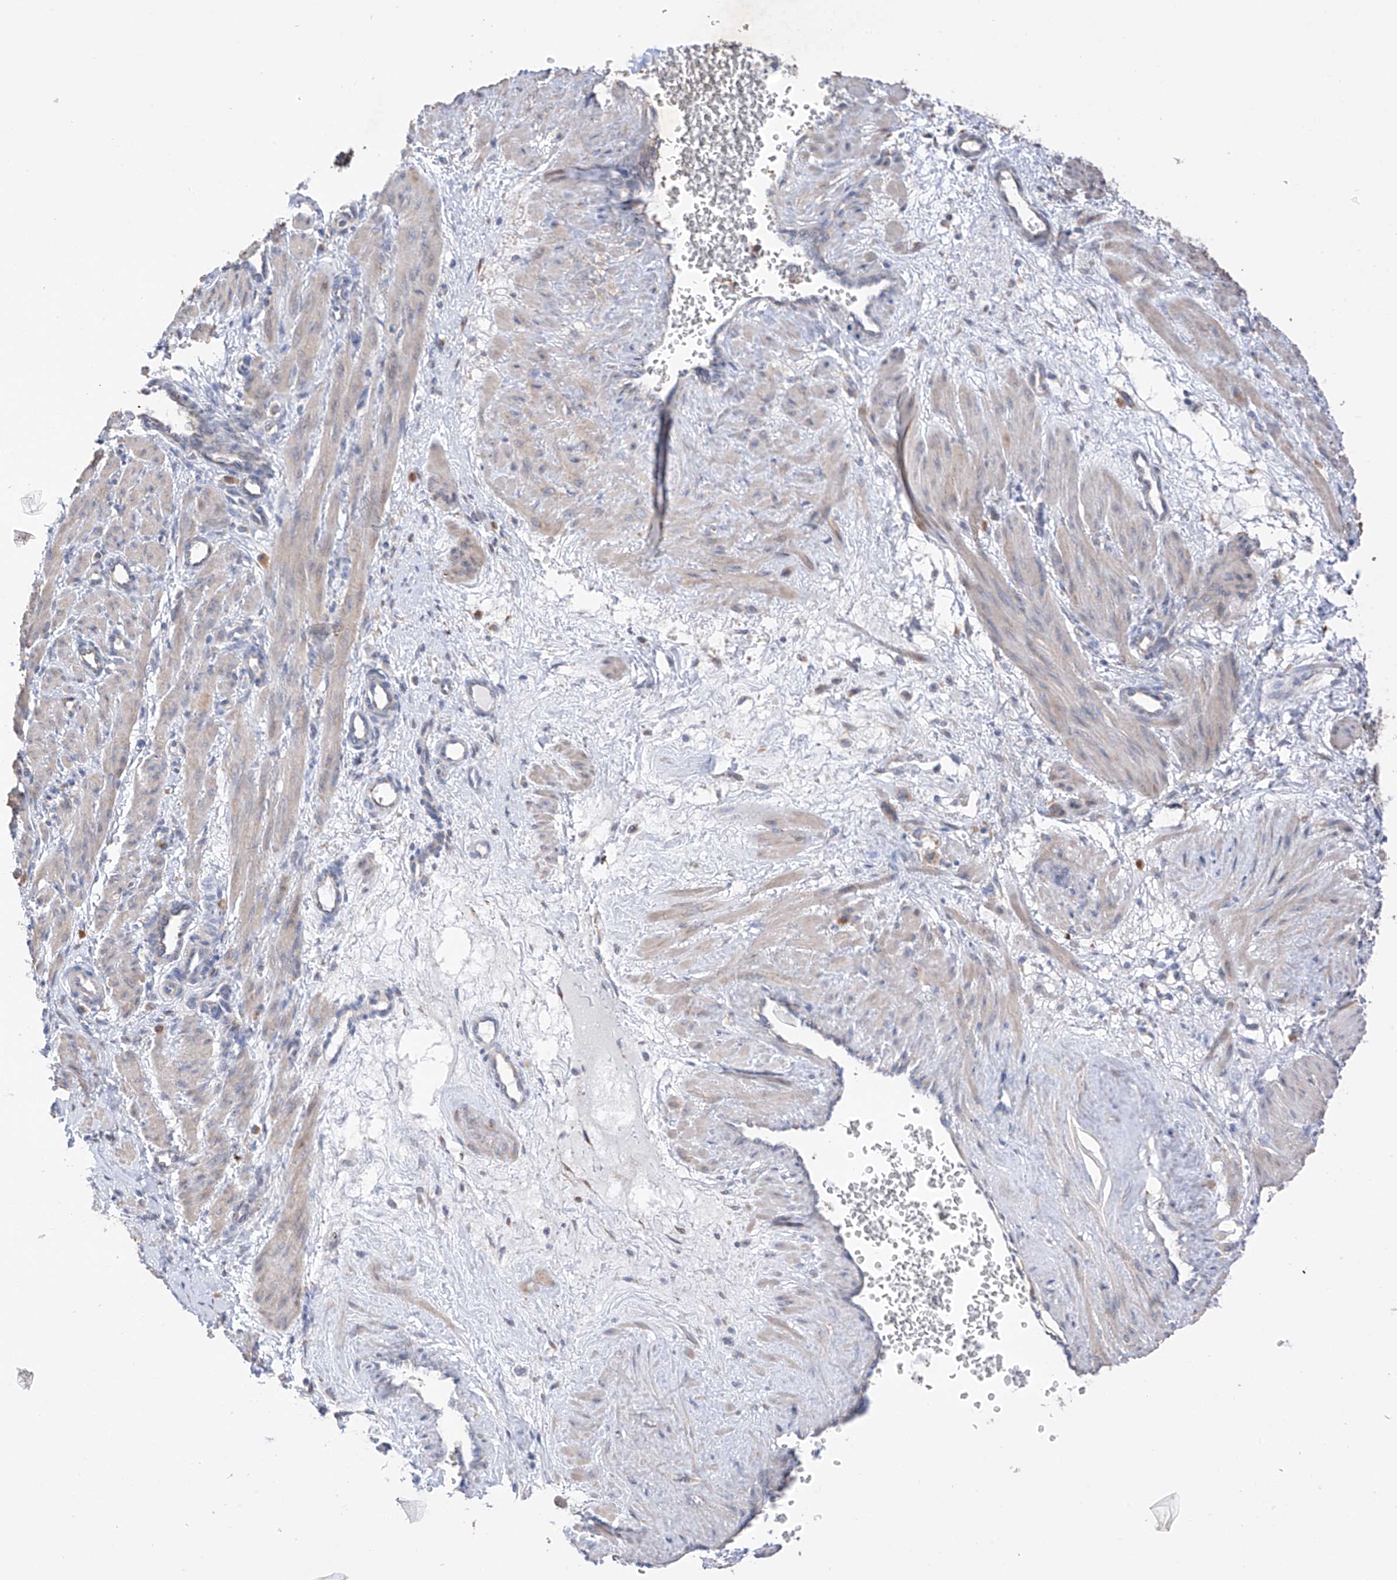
{"staining": {"intensity": "negative", "quantity": "none", "location": "none"}, "tissue": "smooth muscle", "cell_type": "Smooth muscle cells", "image_type": "normal", "snomed": [{"axis": "morphology", "description": "Normal tissue, NOS"}, {"axis": "topography", "description": "Endometrium"}], "caption": "Immunohistochemistry (IHC) photomicrograph of unremarkable smooth muscle stained for a protein (brown), which reveals no staining in smooth muscle cells.", "gene": "REC8", "patient": {"sex": "female", "age": 33}}